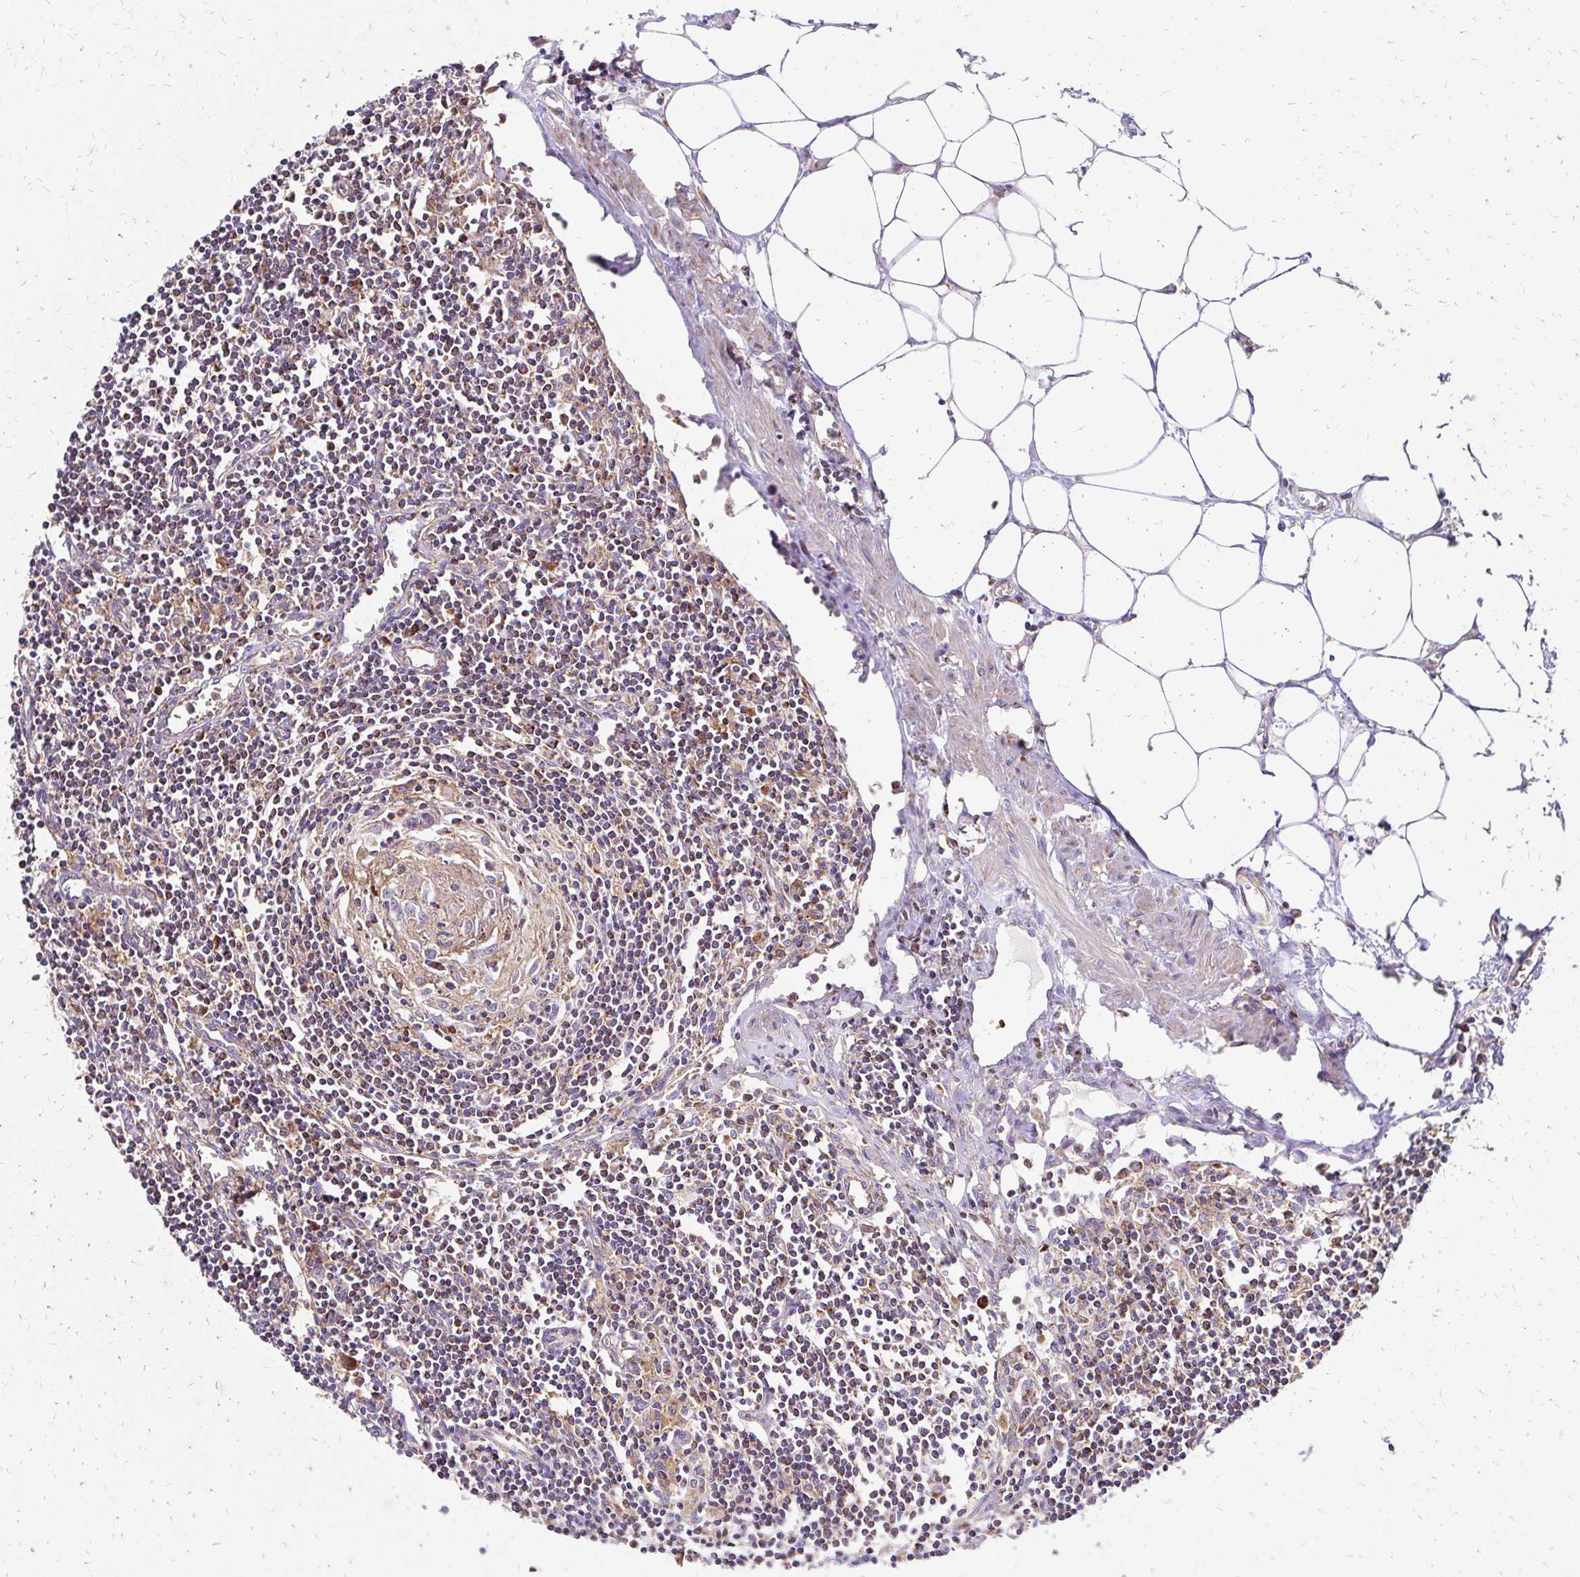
{"staining": {"intensity": "moderate", "quantity": ">75%", "location": "cytoplasmic/membranous"}, "tissue": "lymph node", "cell_type": "Germinal center cells", "image_type": "normal", "snomed": [{"axis": "morphology", "description": "Normal tissue, NOS"}, {"axis": "topography", "description": "Lymph node"}], "caption": "Protein positivity by IHC displays moderate cytoplasmic/membranous expression in approximately >75% of germinal center cells in normal lymph node. (DAB IHC with brightfield microscopy, high magnification).", "gene": "MRPL13", "patient": {"sex": "male", "age": 66}}